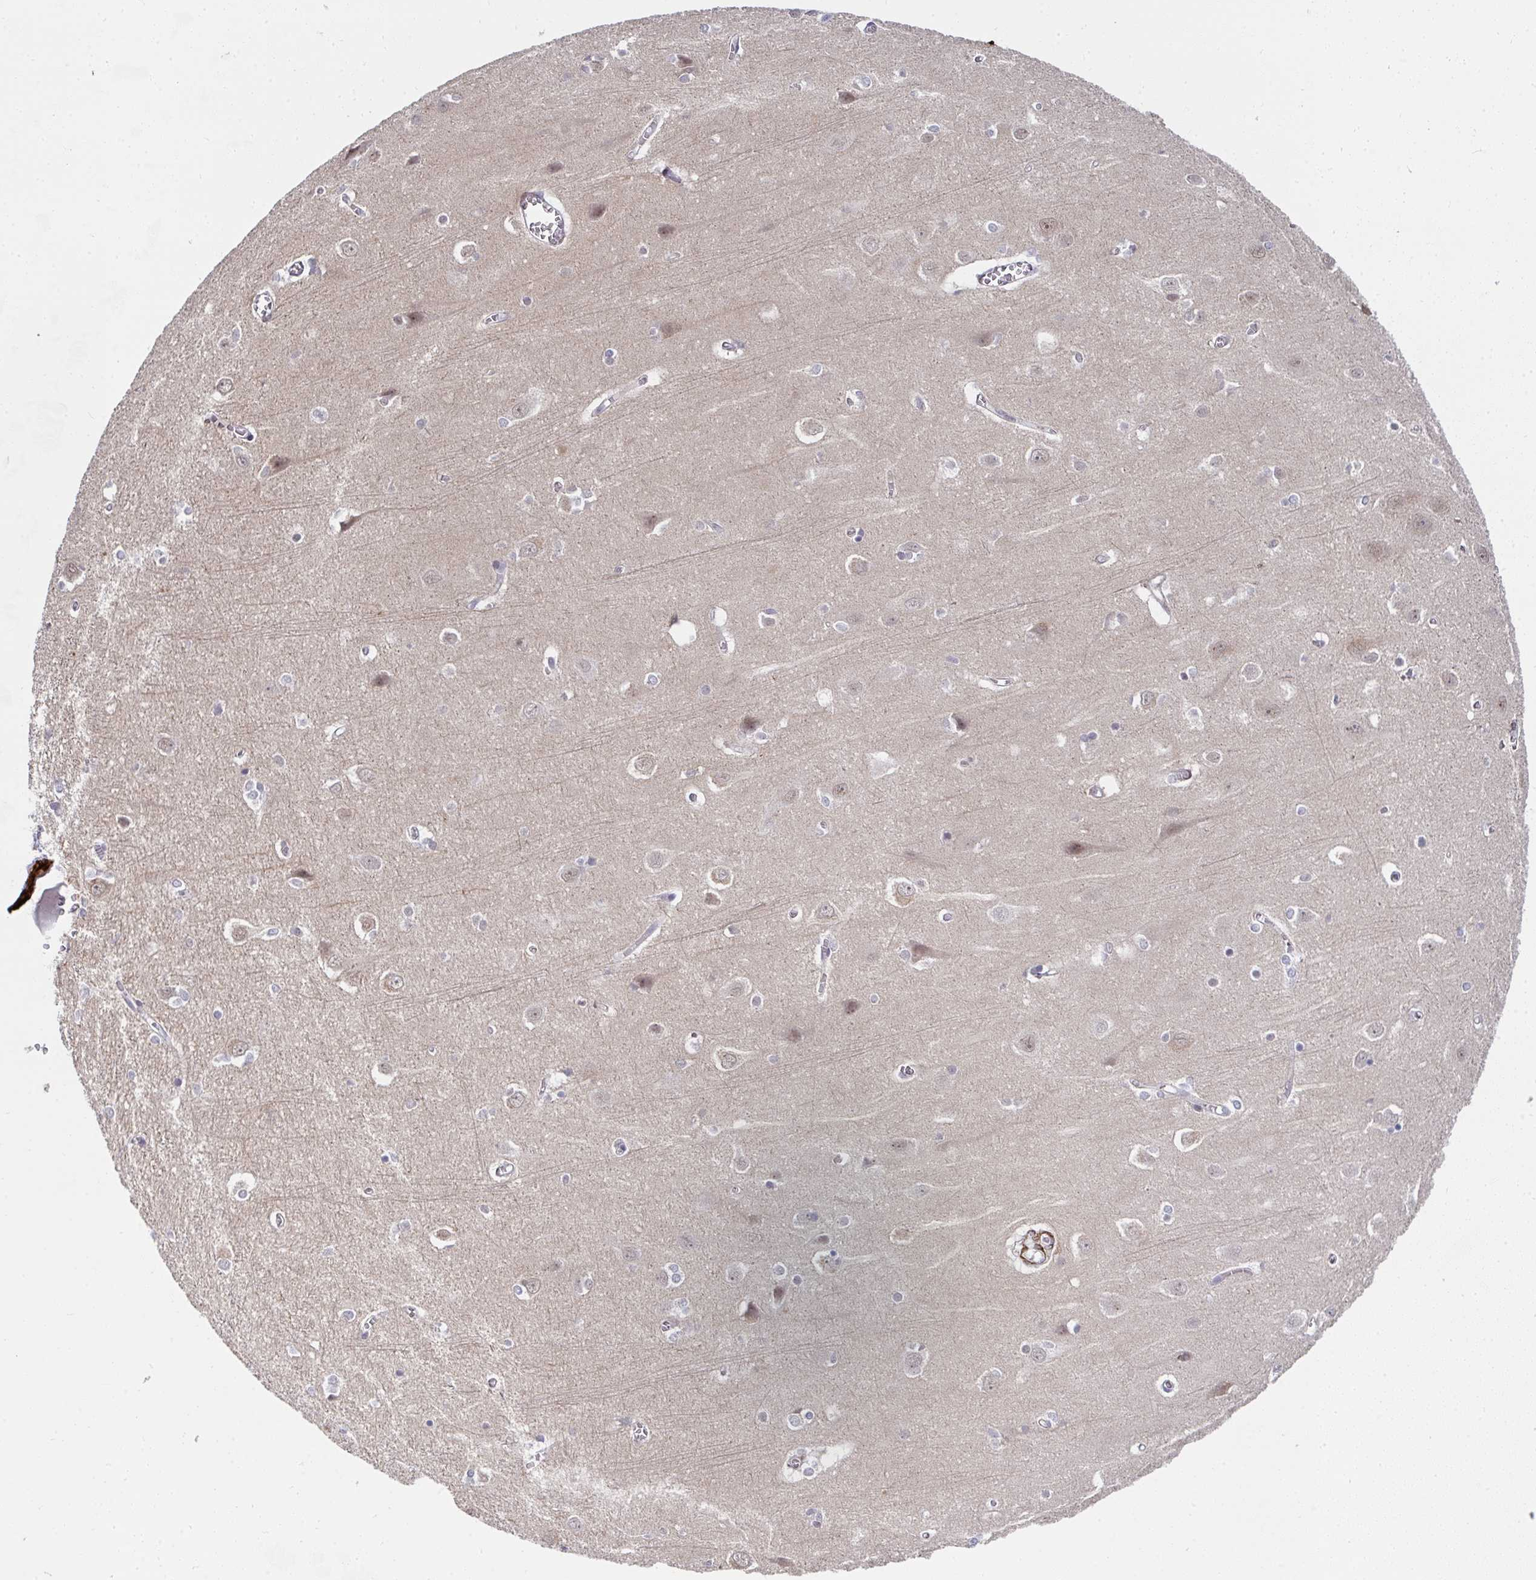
{"staining": {"intensity": "negative", "quantity": "none", "location": "none"}, "tissue": "cerebral cortex", "cell_type": "Endothelial cells", "image_type": "normal", "snomed": [{"axis": "morphology", "description": "Normal tissue, NOS"}, {"axis": "topography", "description": "Cerebral cortex"}], "caption": "Image shows no significant protein expression in endothelial cells of normal cerebral cortex. (Immunohistochemistry (ihc), brightfield microscopy, high magnification).", "gene": "GINS2", "patient": {"sex": "male", "age": 37}}